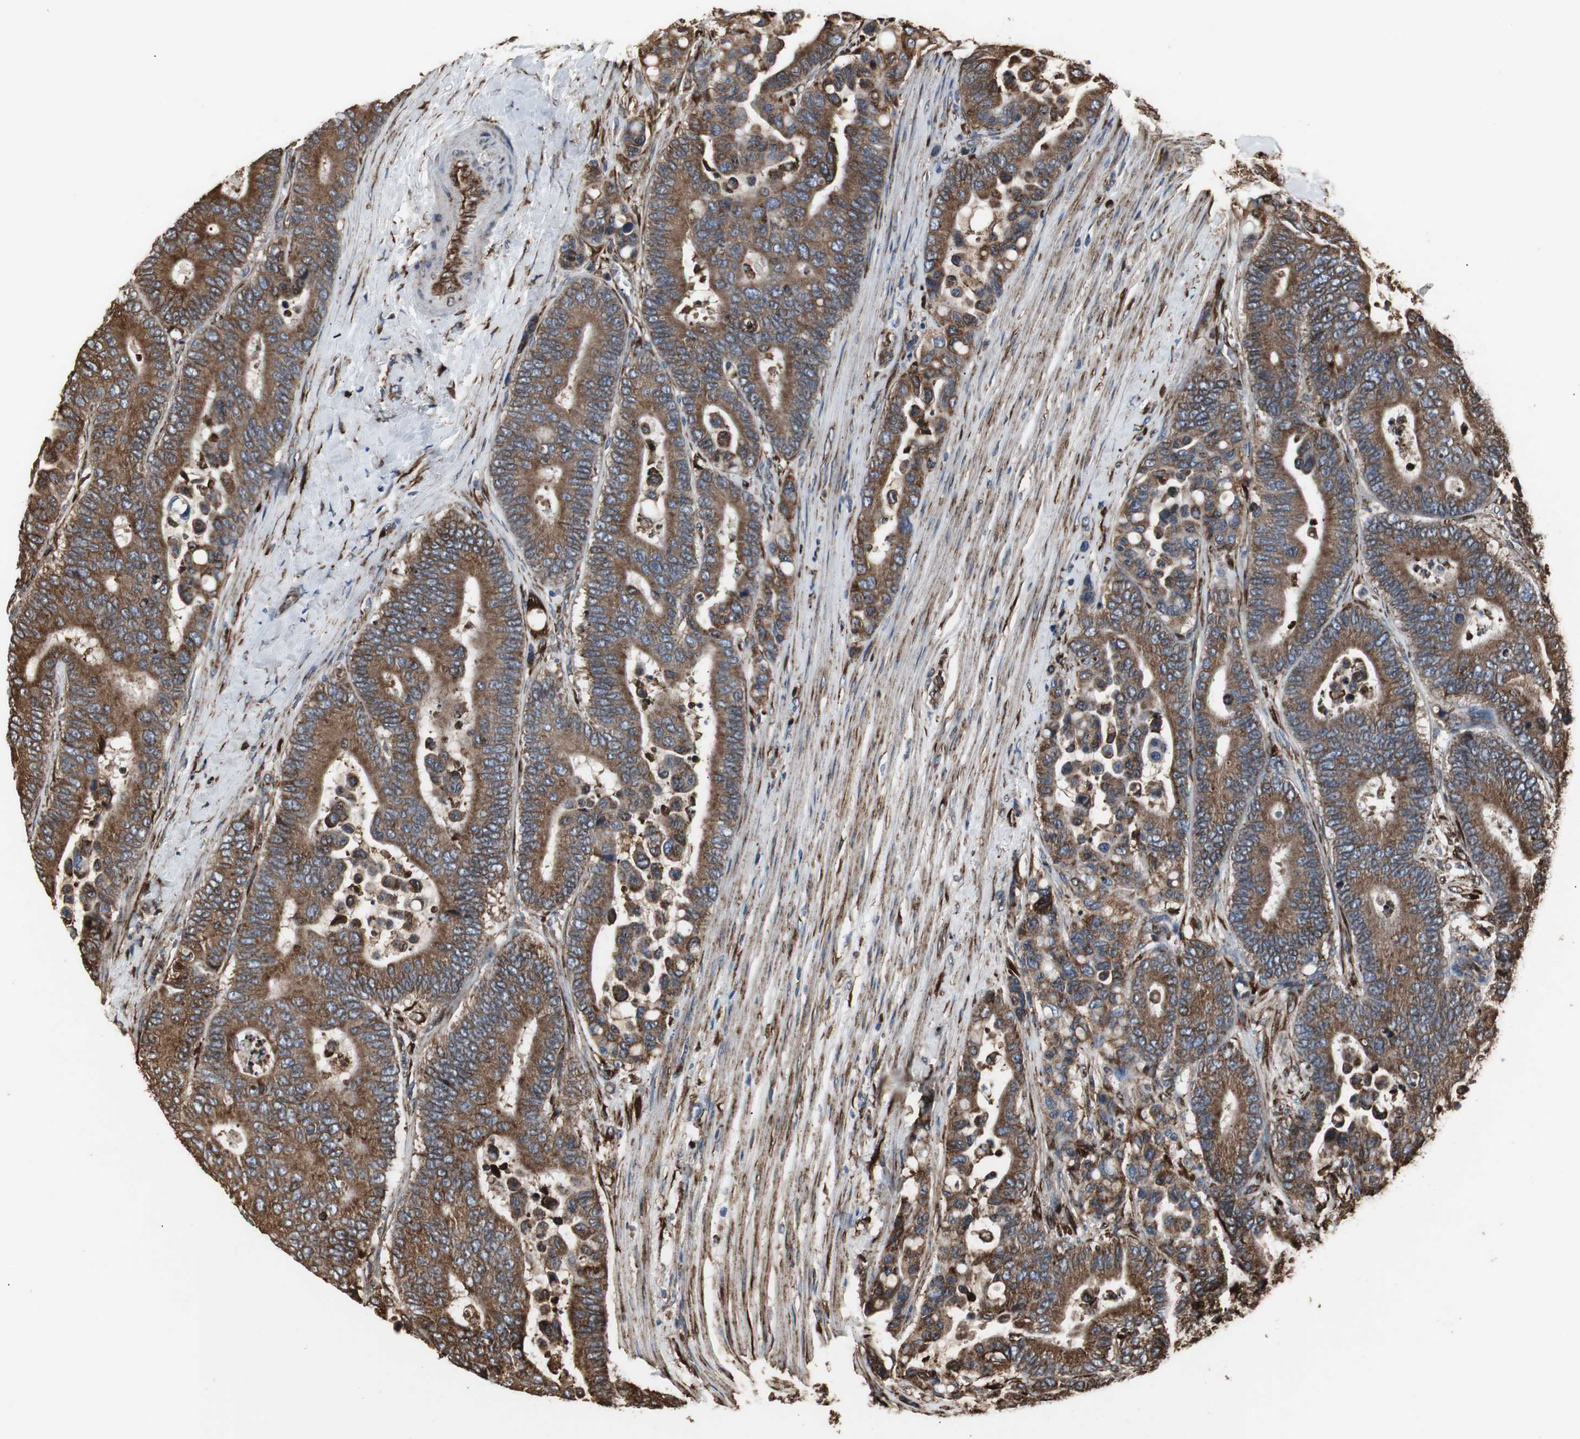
{"staining": {"intensity": "moderate", "quantity": ">75%", "location": "cytoplasmic/membranous"}, "tissue": "colorectal cancer", "cell_type": "Tumor cells", "image_type": "cancer", "snomed": [{"axis": "morphology", "description": "Normal tissue, NOS"}, {"axis": "morphology", "description": "Adenocarcinoma, NOS"}, {"axis": "topography", "description": "Colon"}], "caption": "Adenocarcinoma (colorectal) was stained to show a protein in brown. There is medium levels of moderate cytoplasmic/membranous expression in approximately >75% of tumor cells.", "gene": "CALU", "patient": {"sex": "male", "age": 82}}